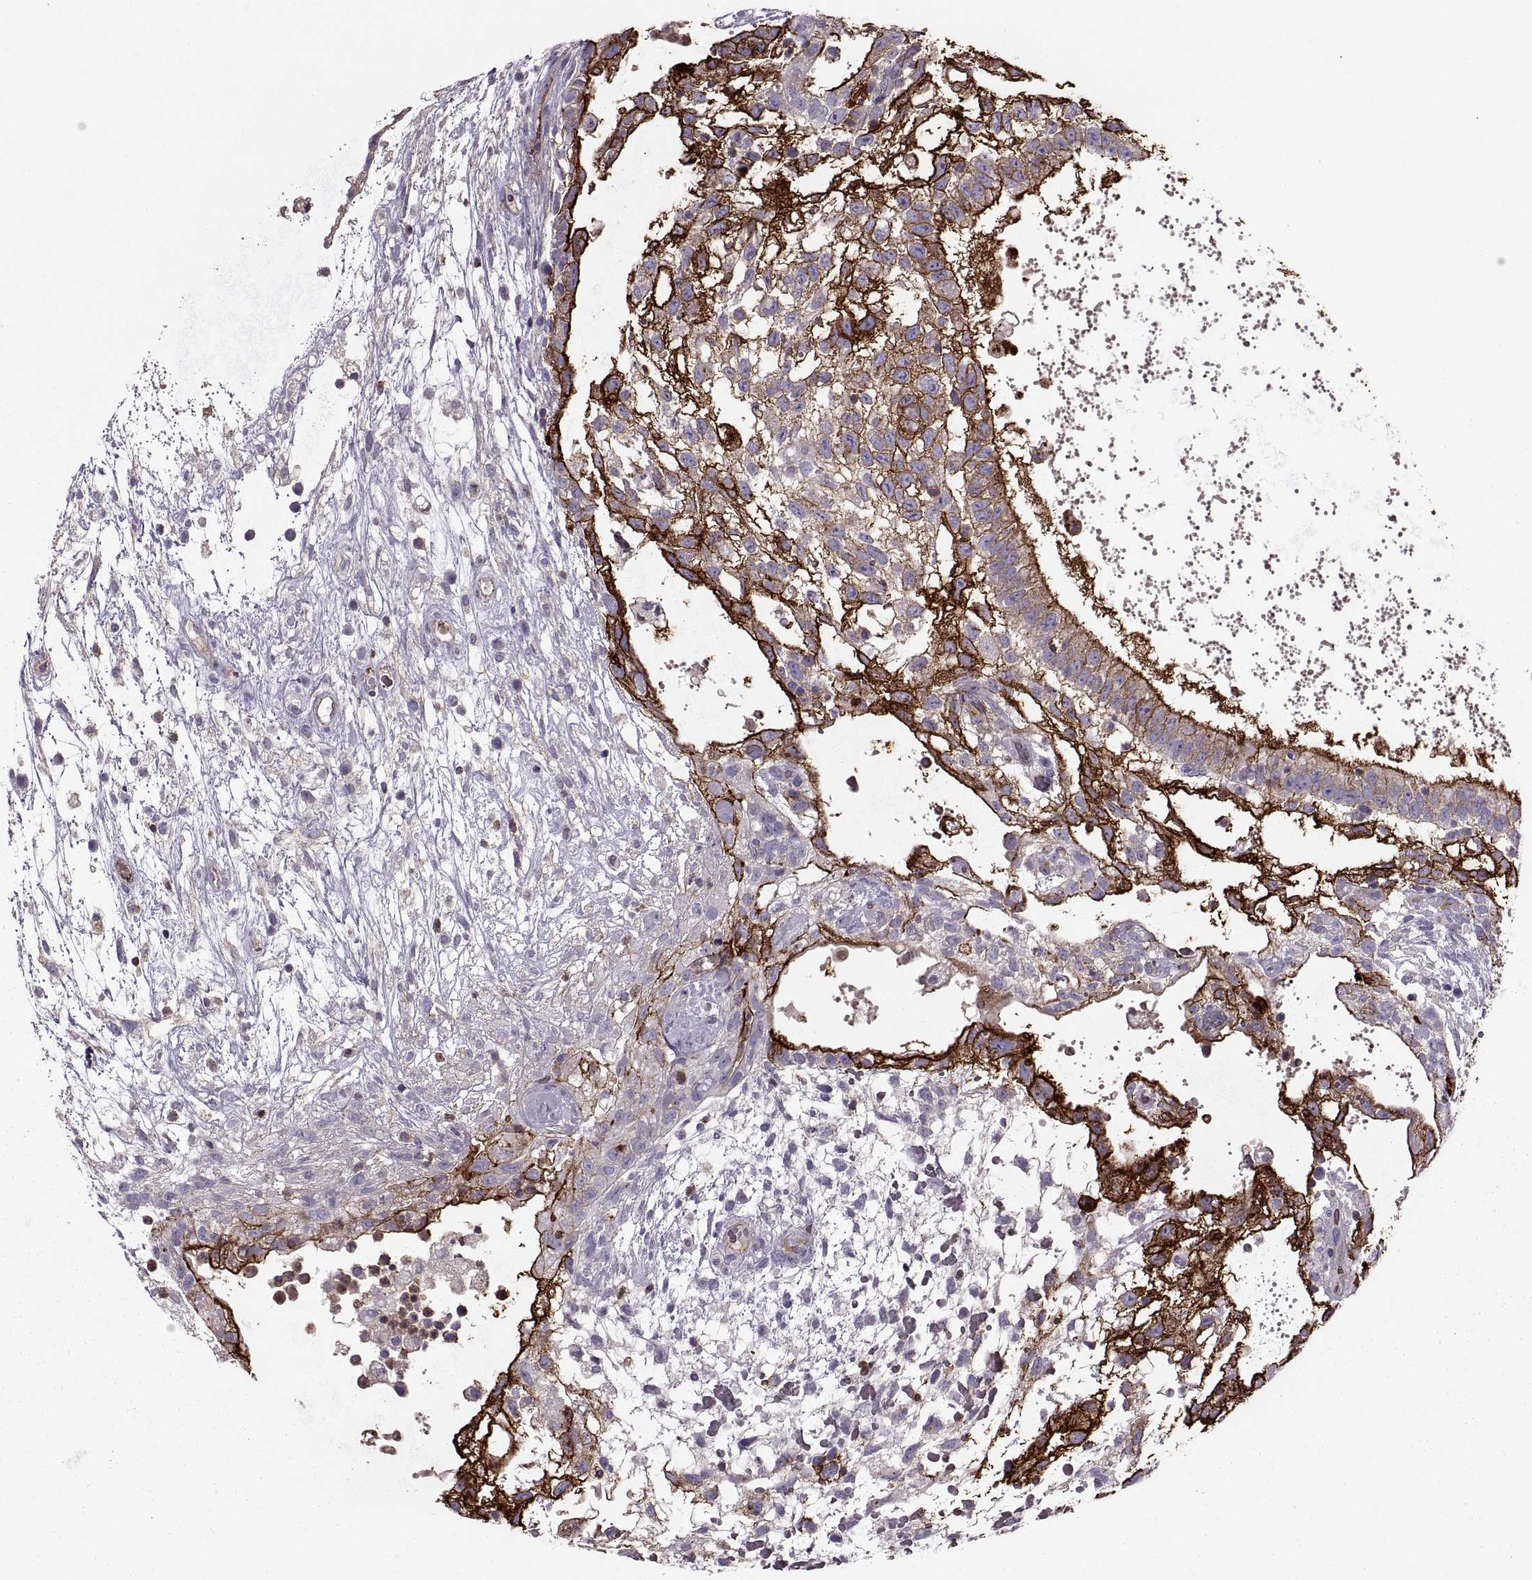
{"staining": {"intensity": "strong", "quantity": "25%-75%", "location": "cytoplasmic/membranous"}, "tissue": "testis cancer", "cell_type": "Tumor cells", "image_type": "cancer", "snomed": [{"axis": "morphology", "description": "Normal tissue, NOS"}, {"axis": "morphology", "description": "Carcinoma, Embryonal, NOS"}, {"axis": "topography", "description": "Testis"}], "caption": "Tumor cells exhibit strong cytoplasmic/membranous staining in approximately 25%-75% of cells in testis embryonal carcinoma.", "gene": "SLC2A3", "patient": {"sex": "male", "age": 32}}